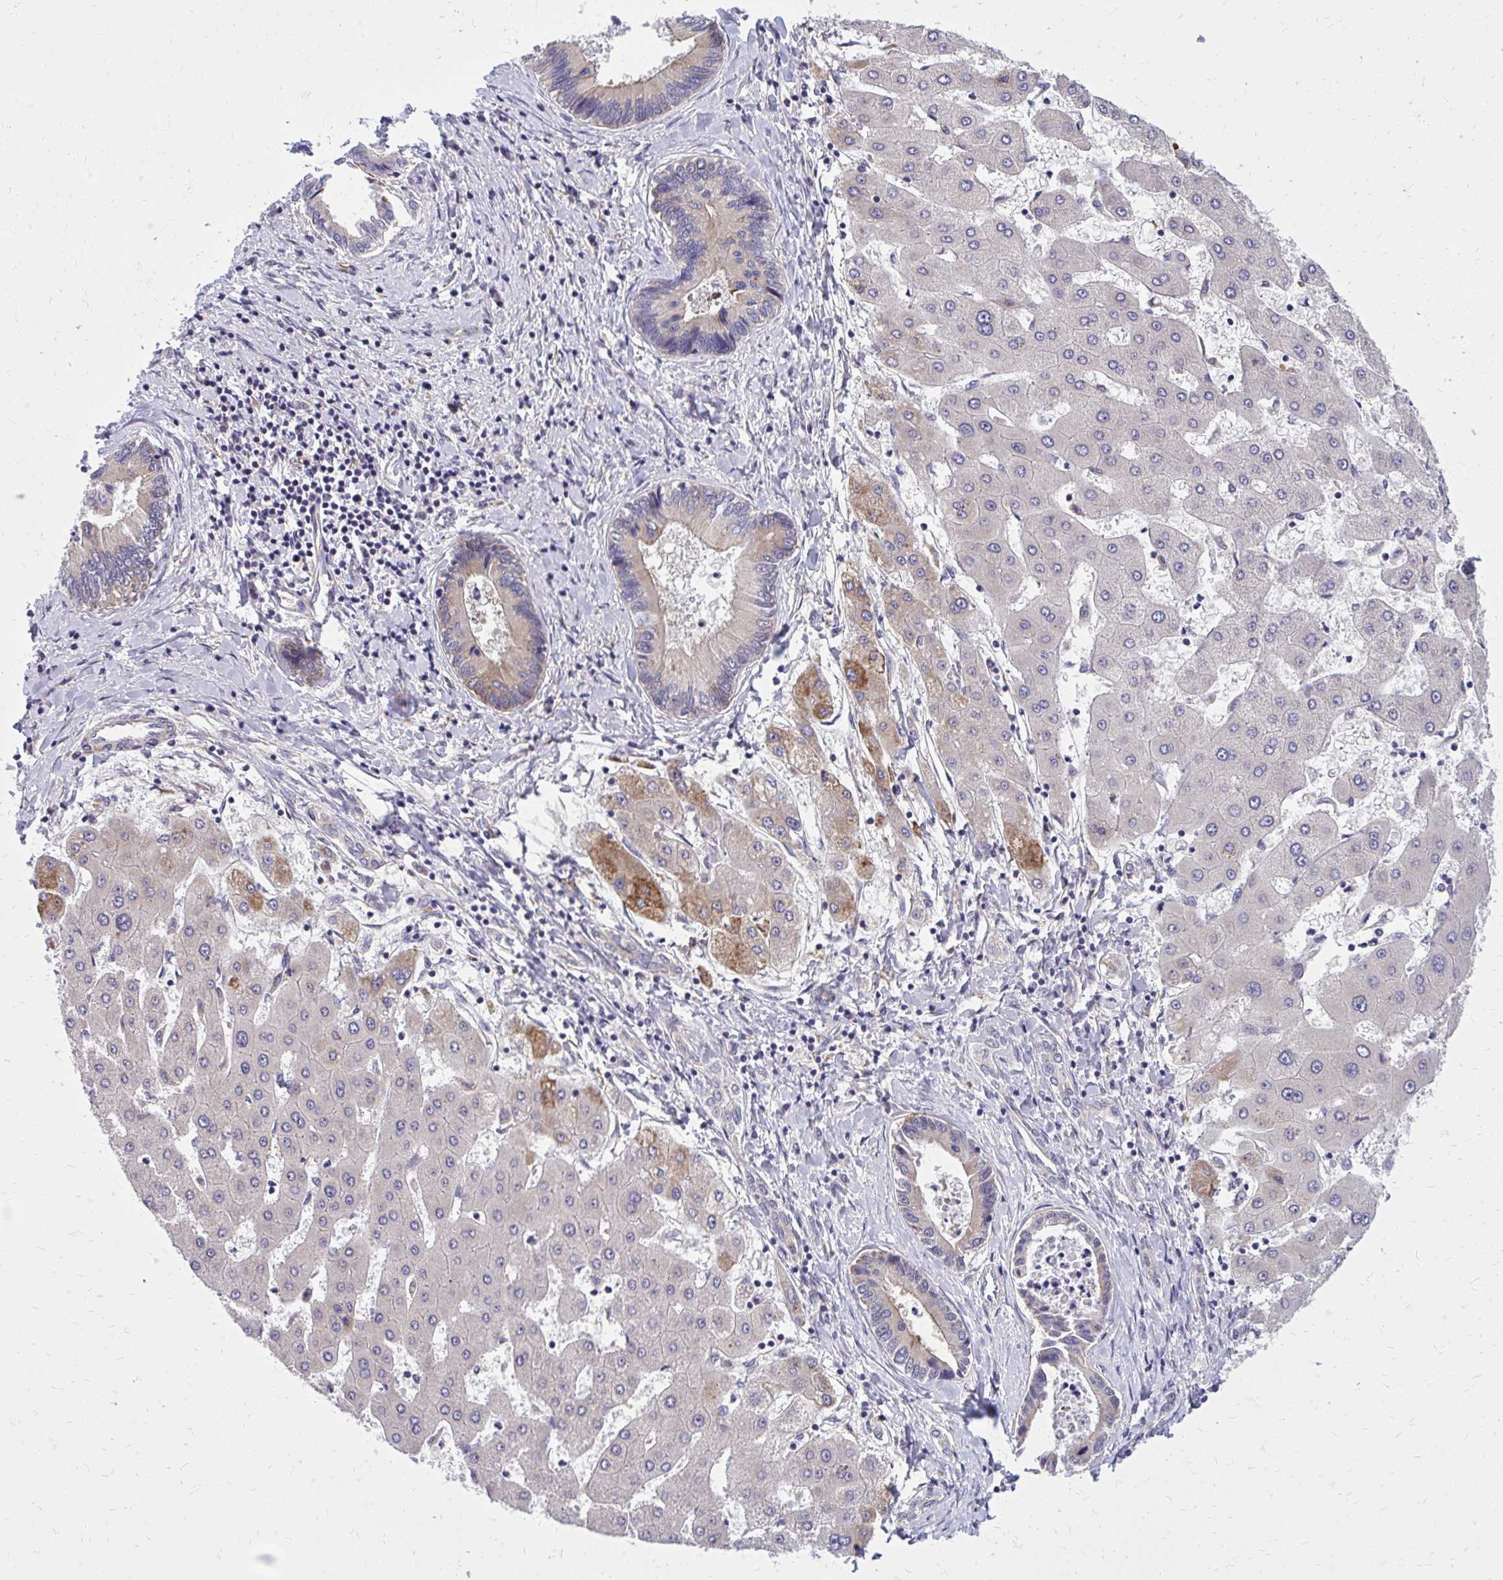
{"staining": {"intensity": "negative", "quantity": "none", "location": "none"}, "tissue": "liver cancer", "cell_type": "Tumor cells", "image_type": "cancer", "snomed": [{"axis": "morphology", "description": "Cholangiocarcinoma"}, {"axis": "topography", "description": "Liver"}], "caption": "A micrograph of liver cancer (cholangiocarcinoma) stained for a protein demonstrates no brown staining in tumor cells.", "gene": "PDK4", "patient": {"sex": "male", "age": 66}}